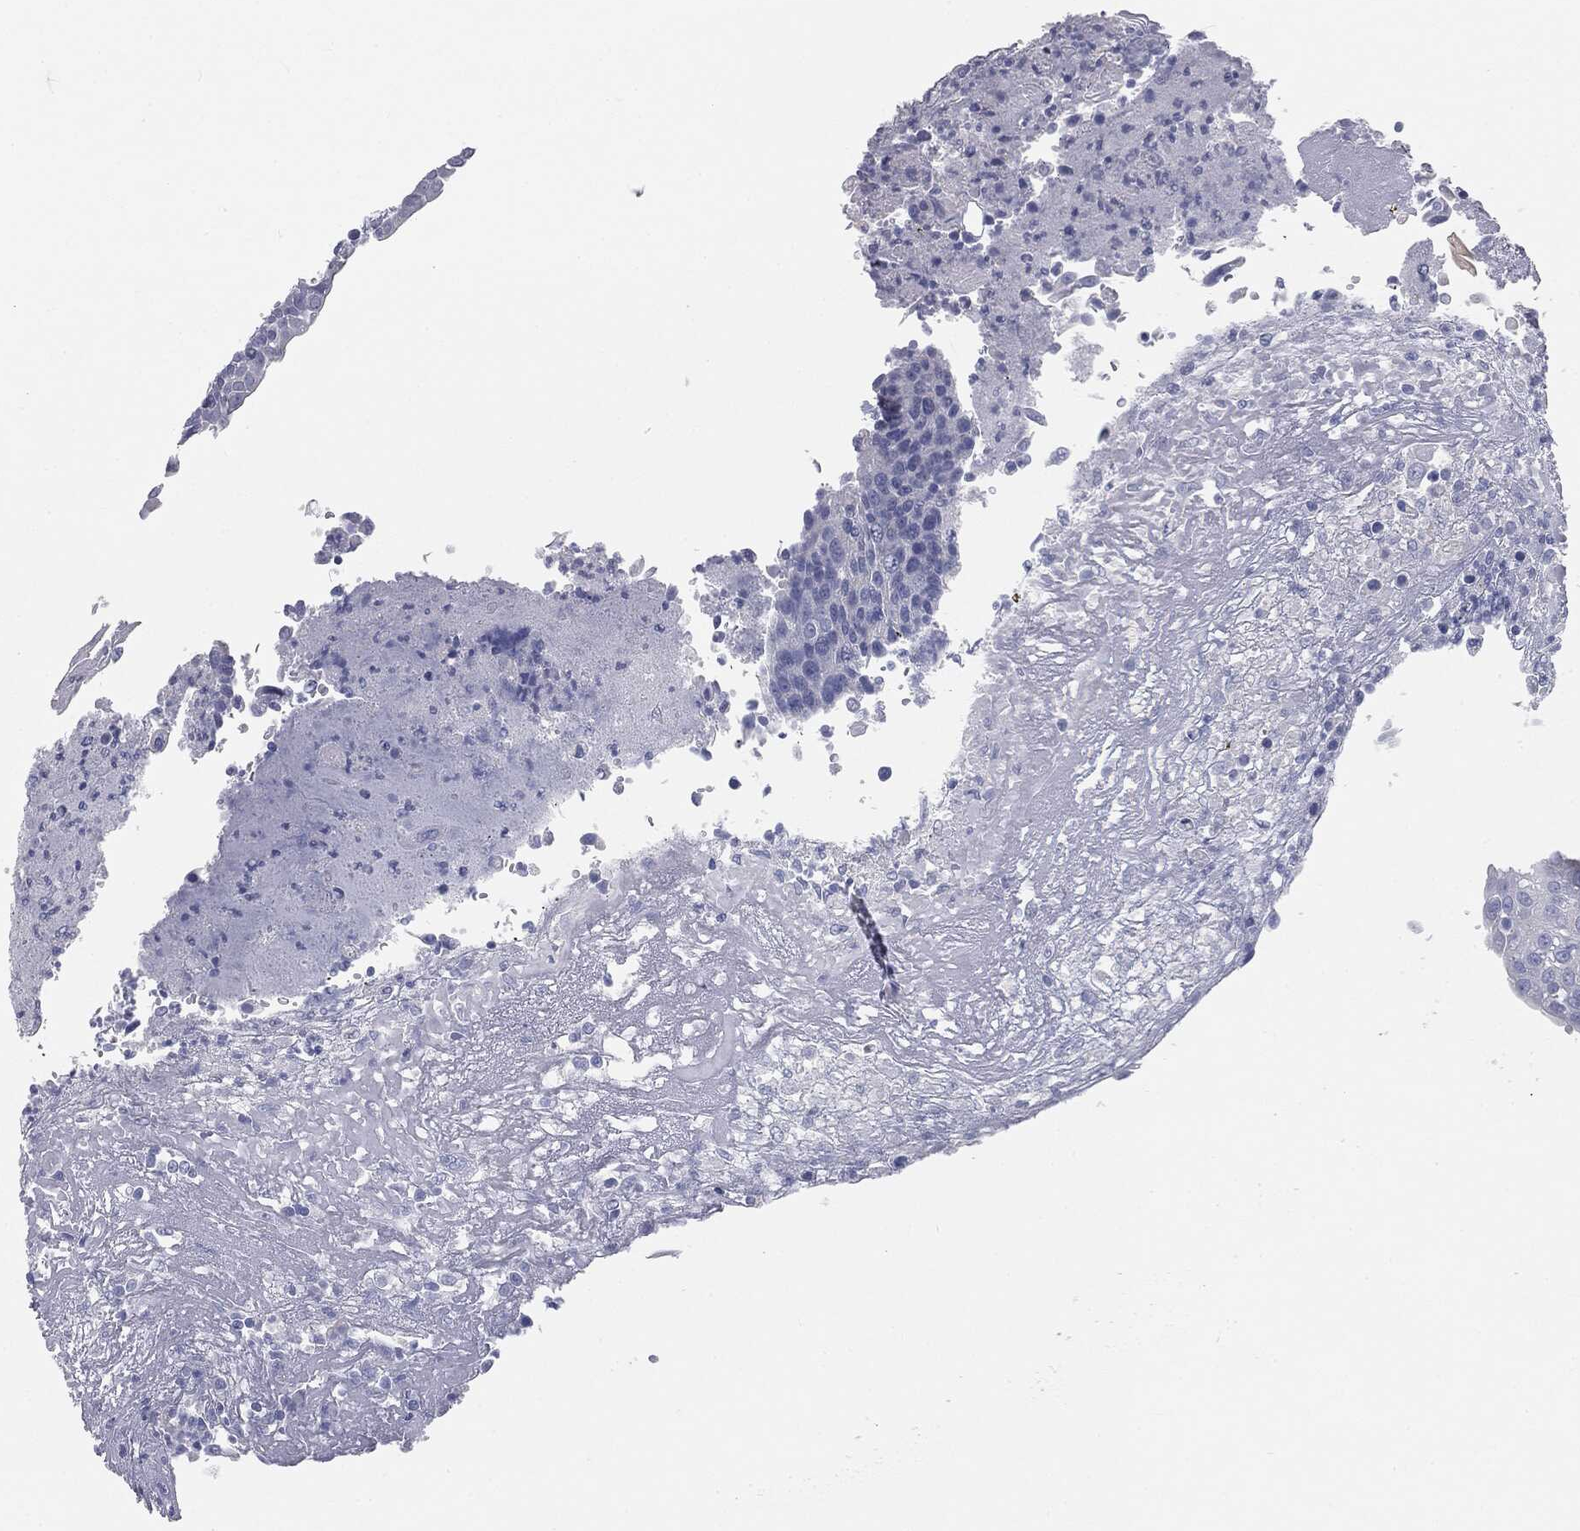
{"staining": {"intensity": "negative", "quantity": "none", "location": "none"}, "tissue": "urothelial cancer", "cell_type": "Tumor cells", "image_type": "cancer", "snomed": [{"axis": "morphology", "description": "Urothelial carcinoma, High grade"}, {"axis": "topography", "description": "Urinary bladder"}], "caption": "Urothelial carcinoma (high-grade) was stained to show a protein in brown. There is no significant expression in tumor cells.", "gene": "CAV3", "patient": {"sex": "female", "age": 85}}